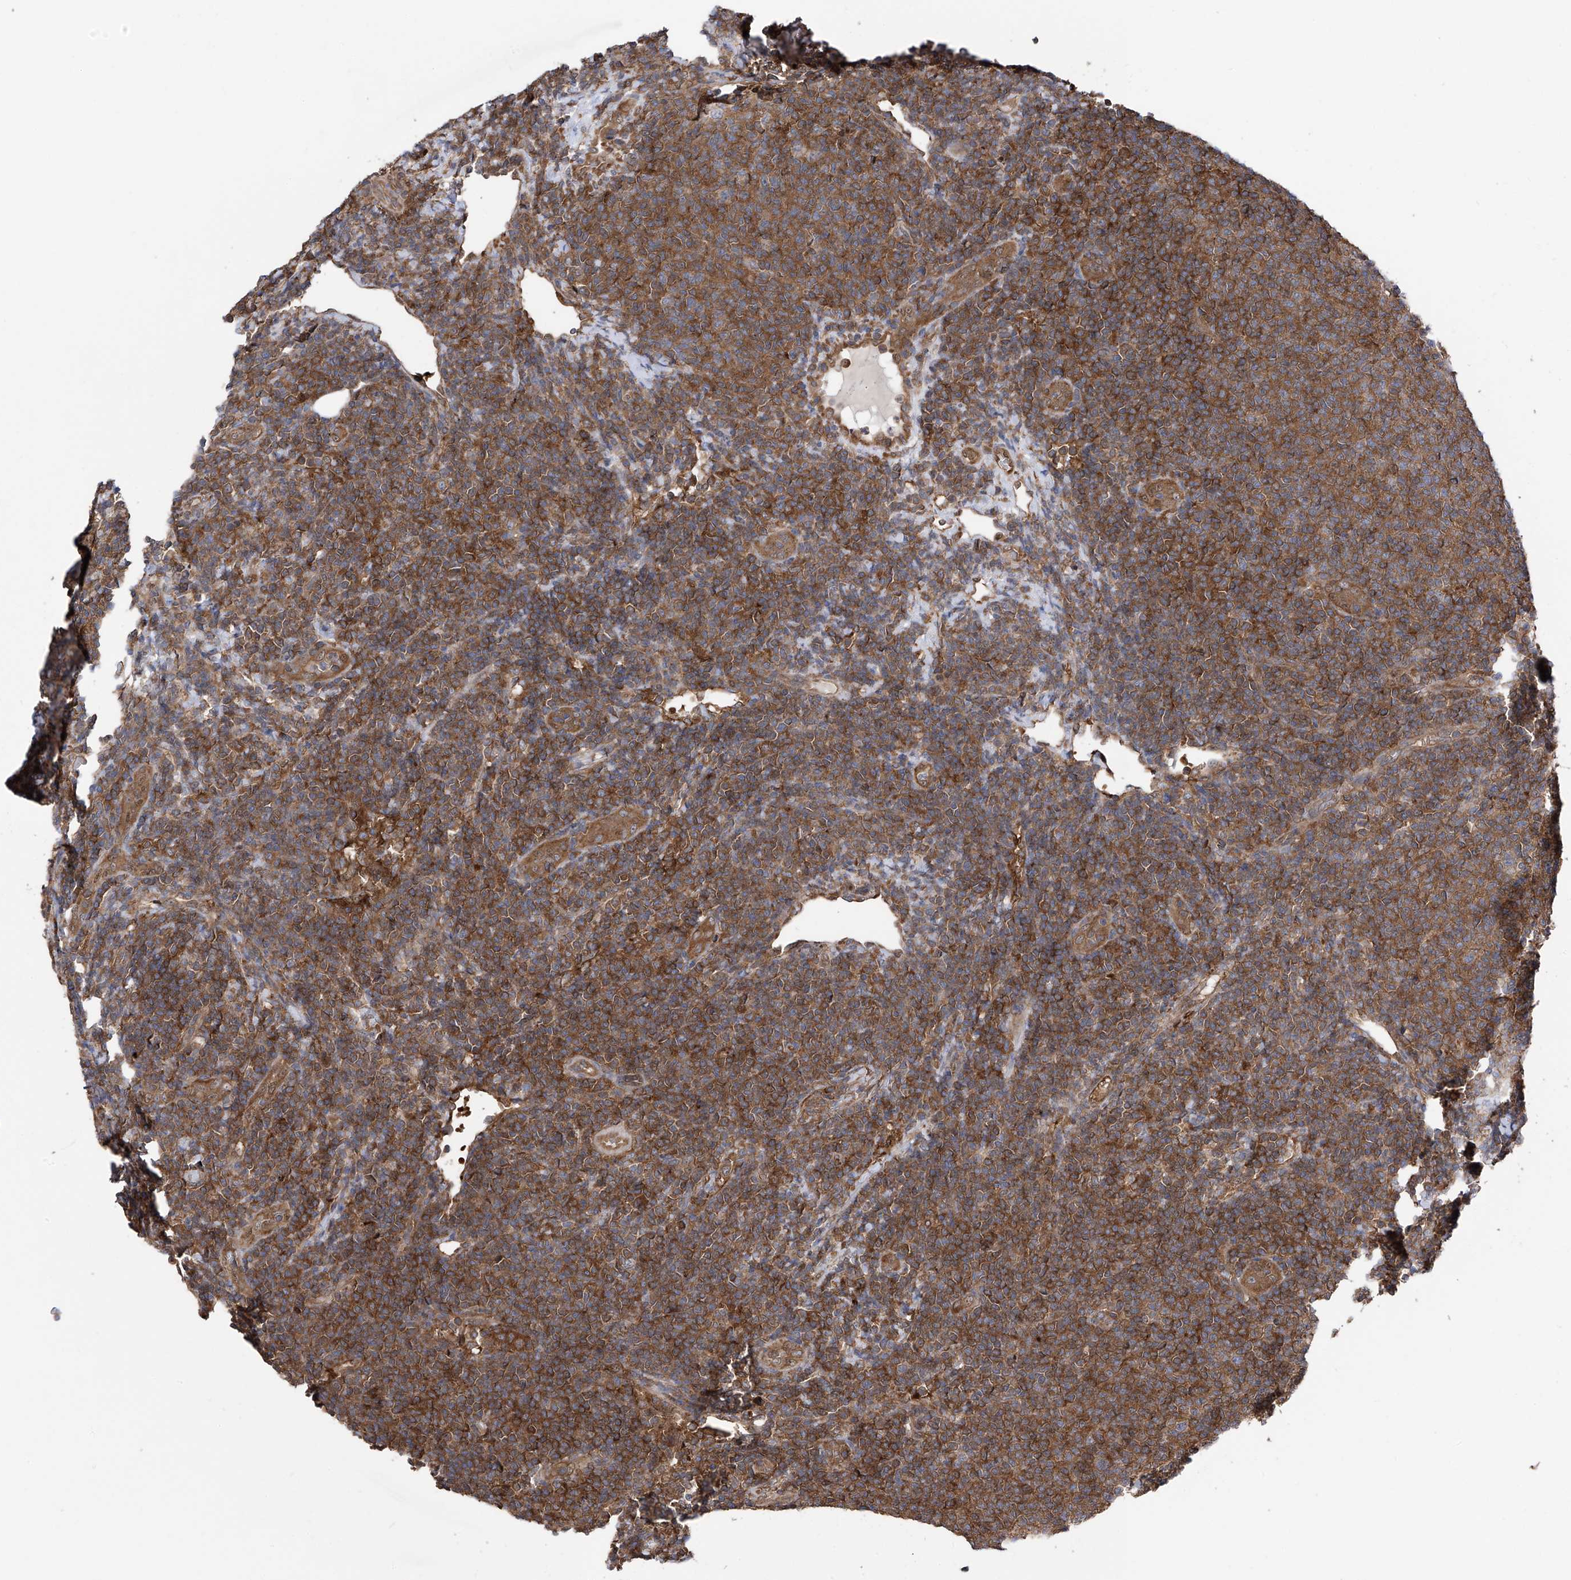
{"staining": {"intensity": "moderate", "quantity": ">75%", "location": "cytoplasmic/membranous"}, "tissue": "lymphoma", "cell_type": "Tumor cells", "image_type": "cancer", "snomed": [{"axis": "morphology", "description": "Malignant lymphoma, non-Hodgkin's type, Low grade"}, {"axis": "topography", "description": "Lymph node"}], "caption": "Moderate cytoplasmic/membranous protein positivity is identified in approximately >75% of tumor cells in lymphoma.", "gene": "CHPF", "patient": {"sex": "male", "age": 66}}